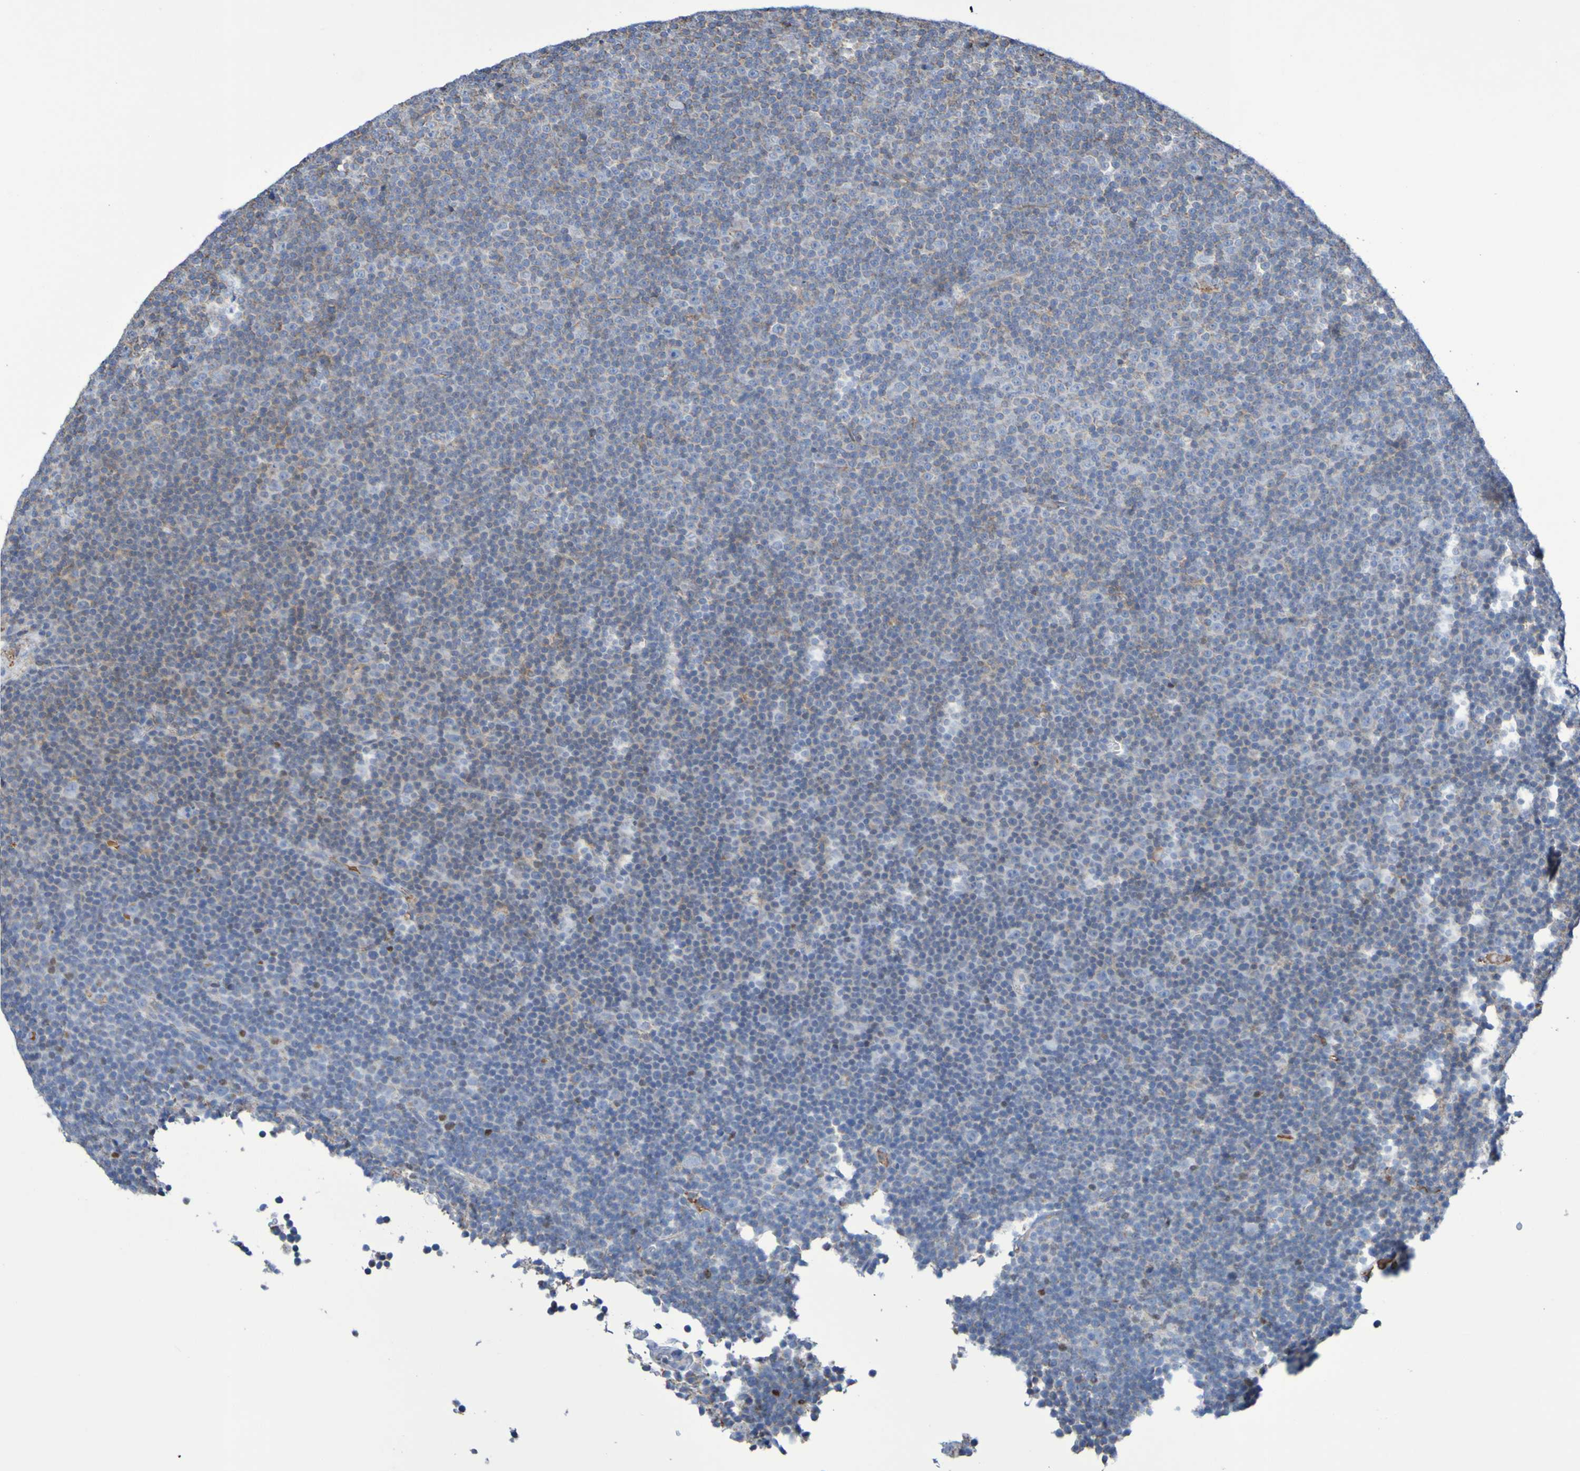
{"staining": {"intensity": "weak", "quantity": "25%-75%", "location": "cytoplasmic/membranous"}, "tissue": "lymphoma", "cell_type": "Tumor cells", "image_type": "cancer", "snomed": [{"axis": "morphology", "description": "Malignant lymphoma, non-Hodgkin's type, Low grade"}, {"axis": "topography", "description": "Lymph node"}], "caption": "Weak cytoplasmic/membranous protein staining is present in approximately 25%-75% of tumor cells in lymphoma. The staining is performed using DAB brown chromogen to label protein expression. The nuclei are counter-stained blue using hematoxylin.", "gene": "CNTN2", "patient": {"sex": "female", "age": 67}}